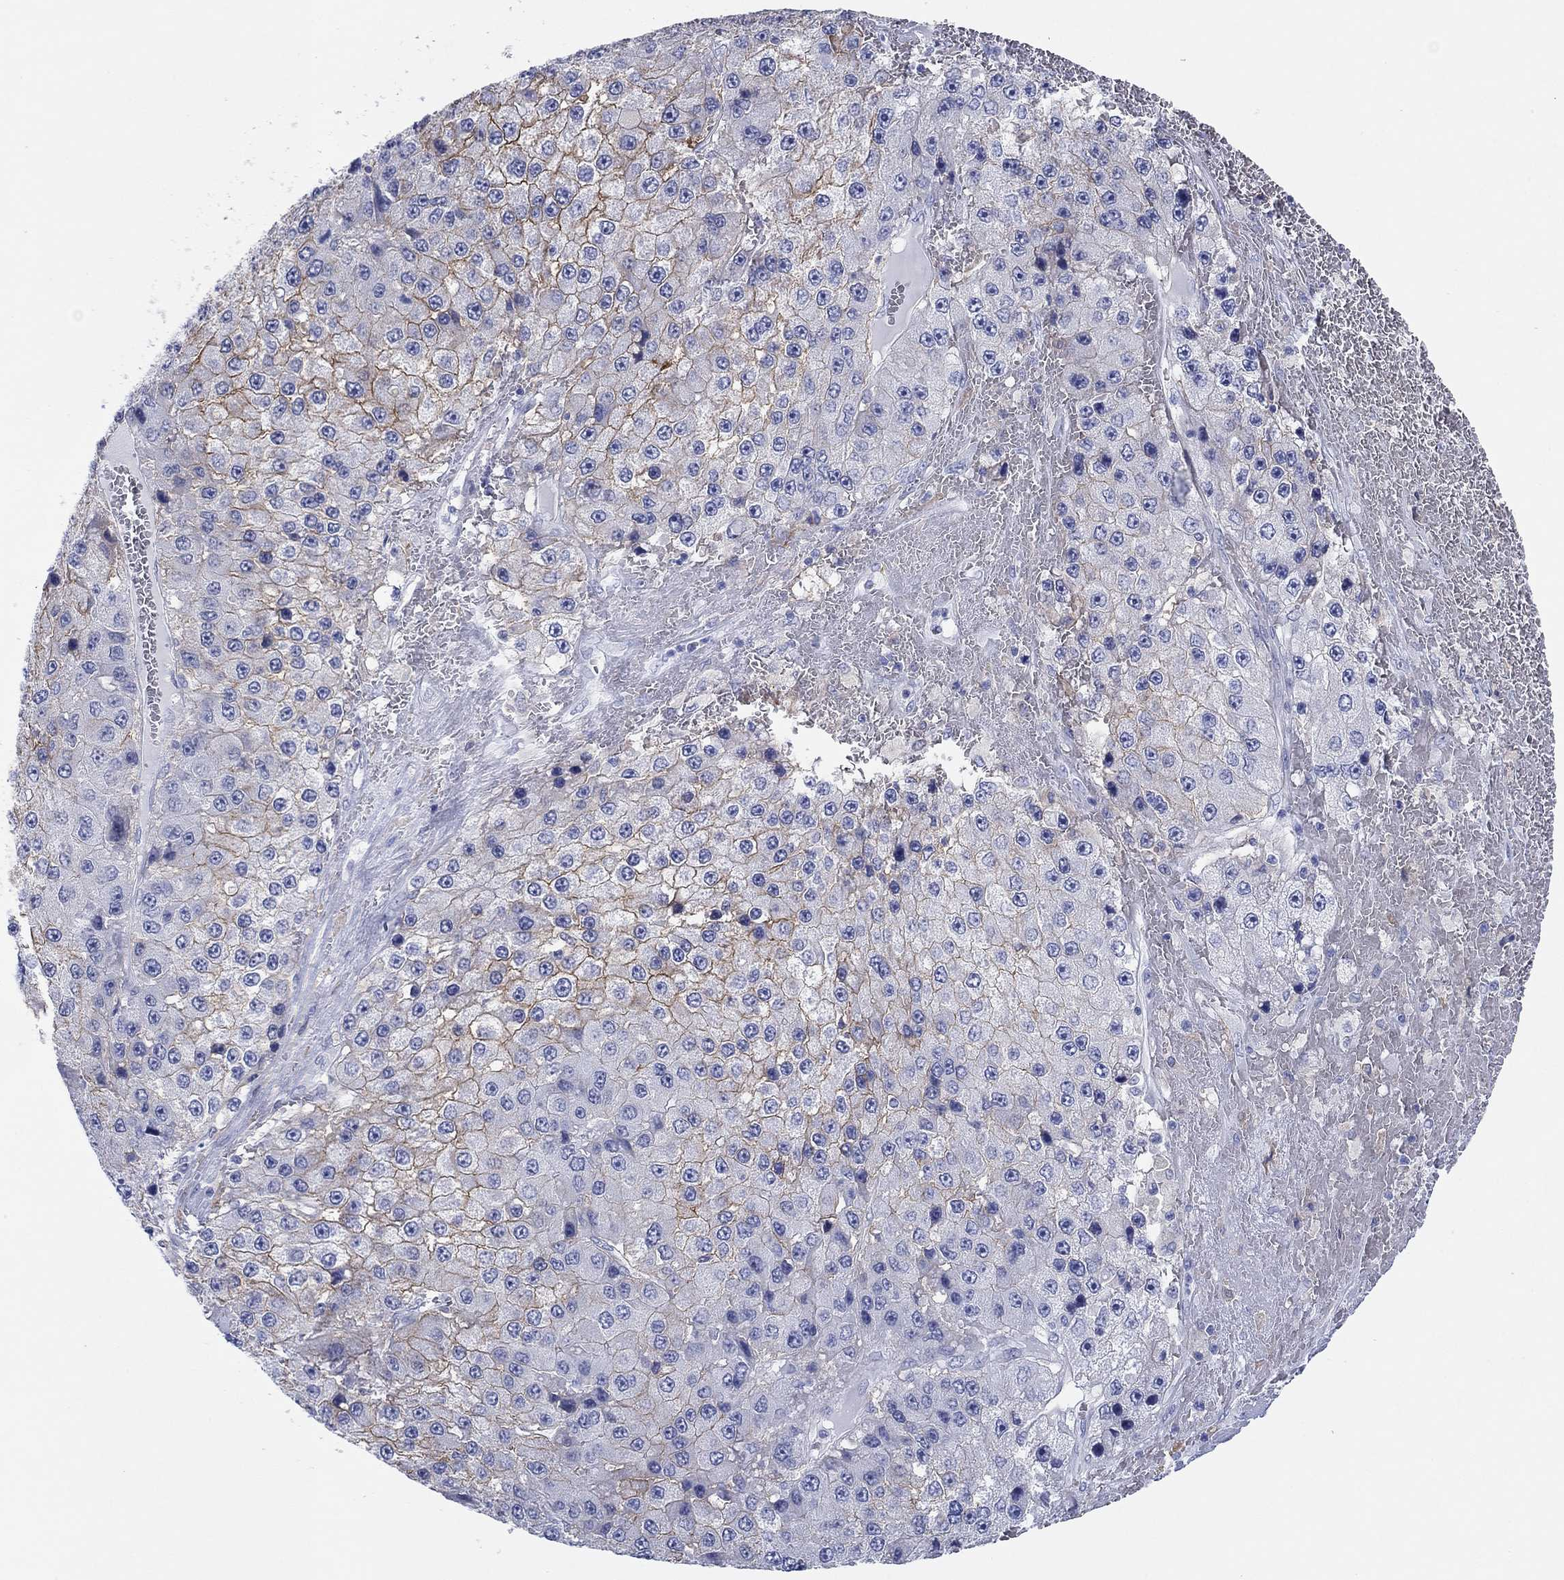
{"staining": {"intensity": "moderate", "quantity": "25%-75%", "location": "cytoplasmic/membranous"}, "tissue": "liver cancer", "cell_type": "Tumor cells", "image_type": "cancer", "snomed": [{"axis": "morphology", "description": "Carcinoma, Hepatocellular, NOS"}, {"axis": "topography", "description": "Liver"}], "caption": "High-magnification brightfield microscopy of hepatocellular carcinoma (liver) stained with DAB (3,3'-diaminobenzidine) (brown) and counterstained with hematoxylin (blue). tumor cells exhibit moderate cytoplasmic/membranous expression is identified in approximately25%-75% of cells. (DAB (3,3'-diaminobenzidine) = brown stain, brightfield microscopy at high magnification).", "gene": "ATP1B1", "patient": {"sex": "female", "age": 73}}